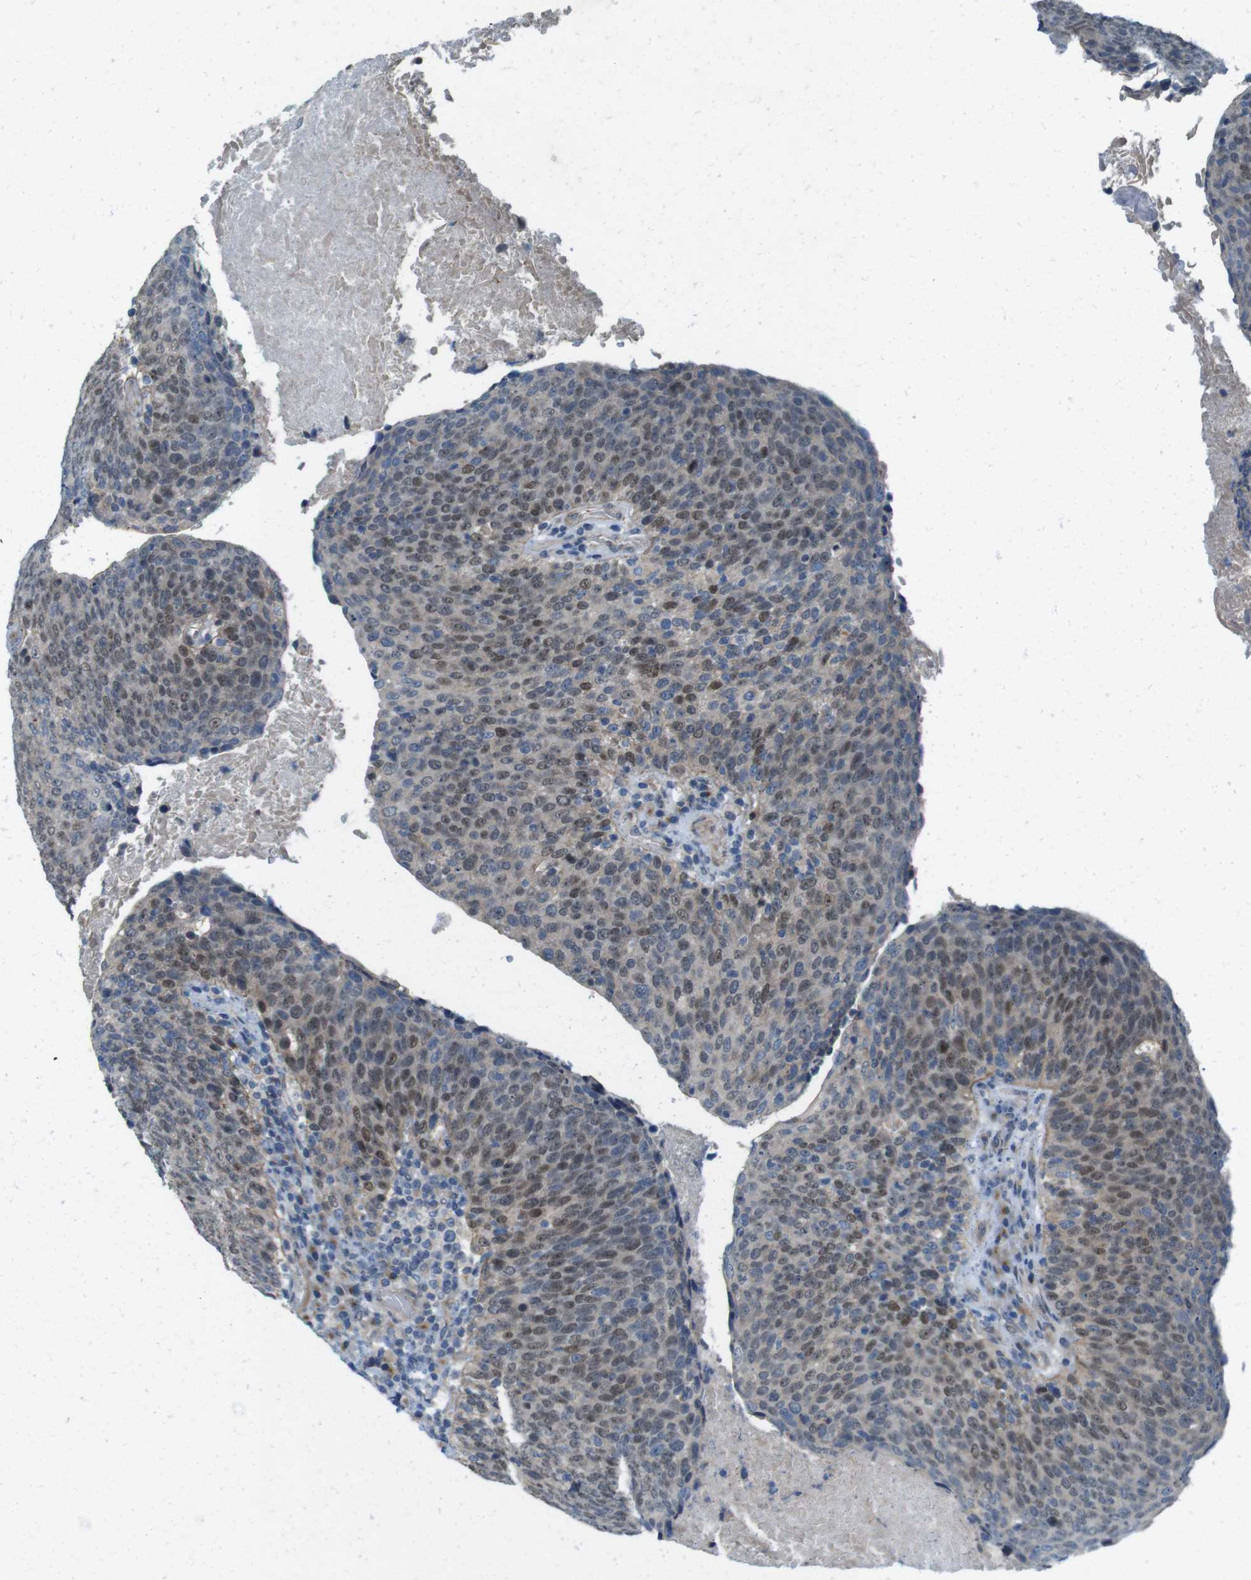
{"staining": {"intensity": "moderate", "quantity": ">75%", "location": "nuclear"}, "tissue": "head and neck cancer", "cell_type": "Tumor cells", "image_type": "cancer", "snomed": [{"axis": "morphology", "description": "Squamous cell carcinoma, NOS"}, {"axis": "morphology", "description": "Squamous cell carcinoma, metastatic, NOS"}, {"axis": "topography", "description": "Lymph node"}, {"axis": "topography", "description": "Head-Neck"}], "caption": "Immunohistochemistry (DAB (3,3'-diaminobenzidine)) staining of head and neck cancer (metastatic squamous cell carcinoma) demonstrates moderate nuclear protein staining in approximately >75% of tumor cells.", "gene": "SKI", "patient": {"sex": "male", "age": 62}}